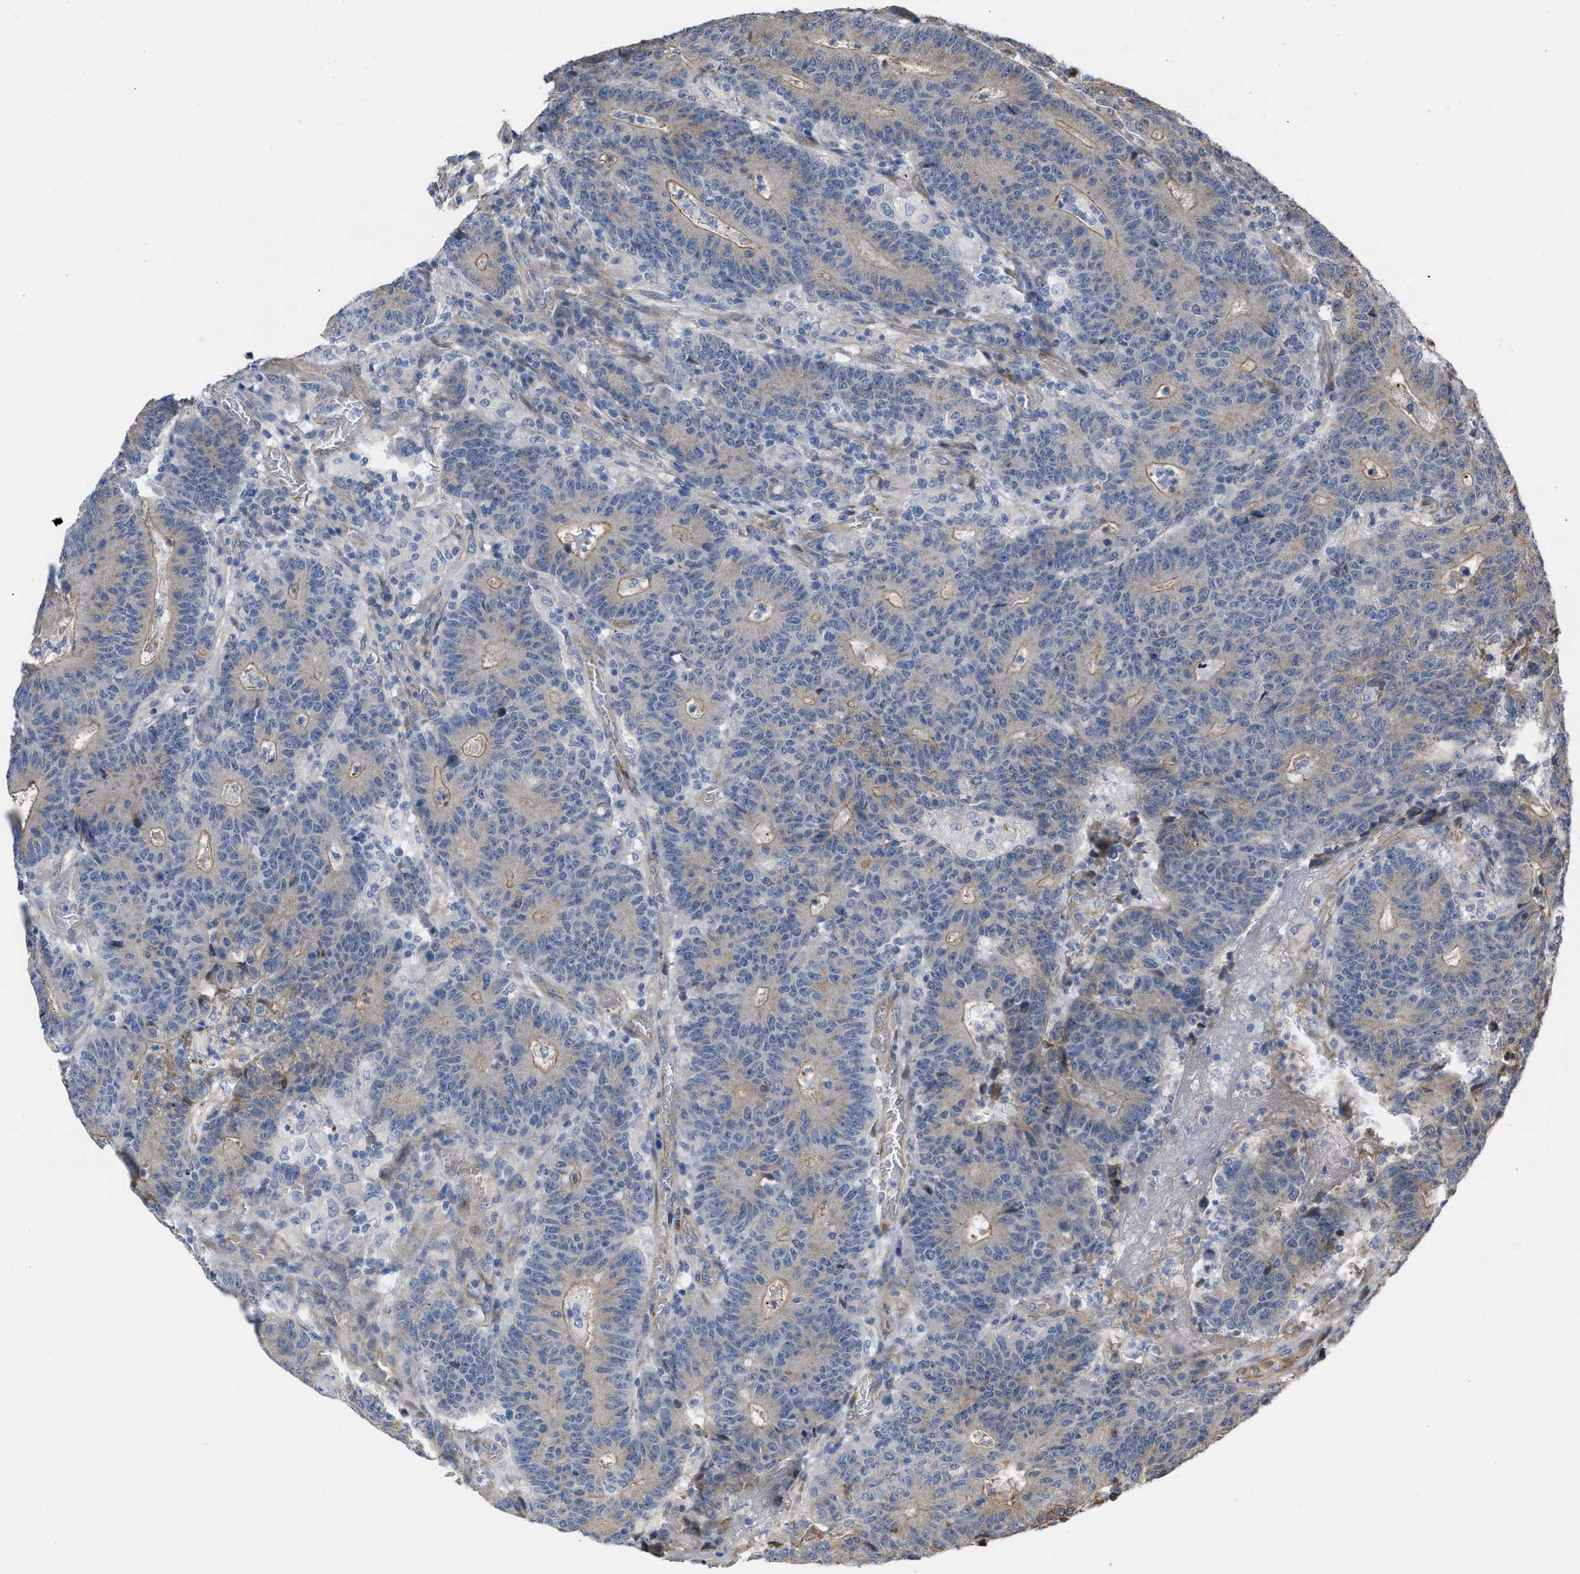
{"staining": {"intensity": "weak", "quantity": "25%-75%", "location": "cytoplasmic/membranous"}, "tissue": "colorectal cancer", "cell_type": "Tumor cells", "image_type": "cancer", "snomed": [{"axis": "morphology", "description": "Normal tissue, NOS"}, {"axis": "morphology", "description": "Adenocarcinoma, NOS"}, {"axis": "topography", "description": "Colon"}], "caption": "Immunohistochemistry histopathology image of neoplastic tissue: human colorectal cancer stained using IHC reveals low levels of weak protein expression localized specifically in the cytoplasmic/membranous of tumor cells, appearing as a cytoplasmic/membranous brown color.", "gene": "SLC4A11", "patient": {"sex": "female", "age": 75}}